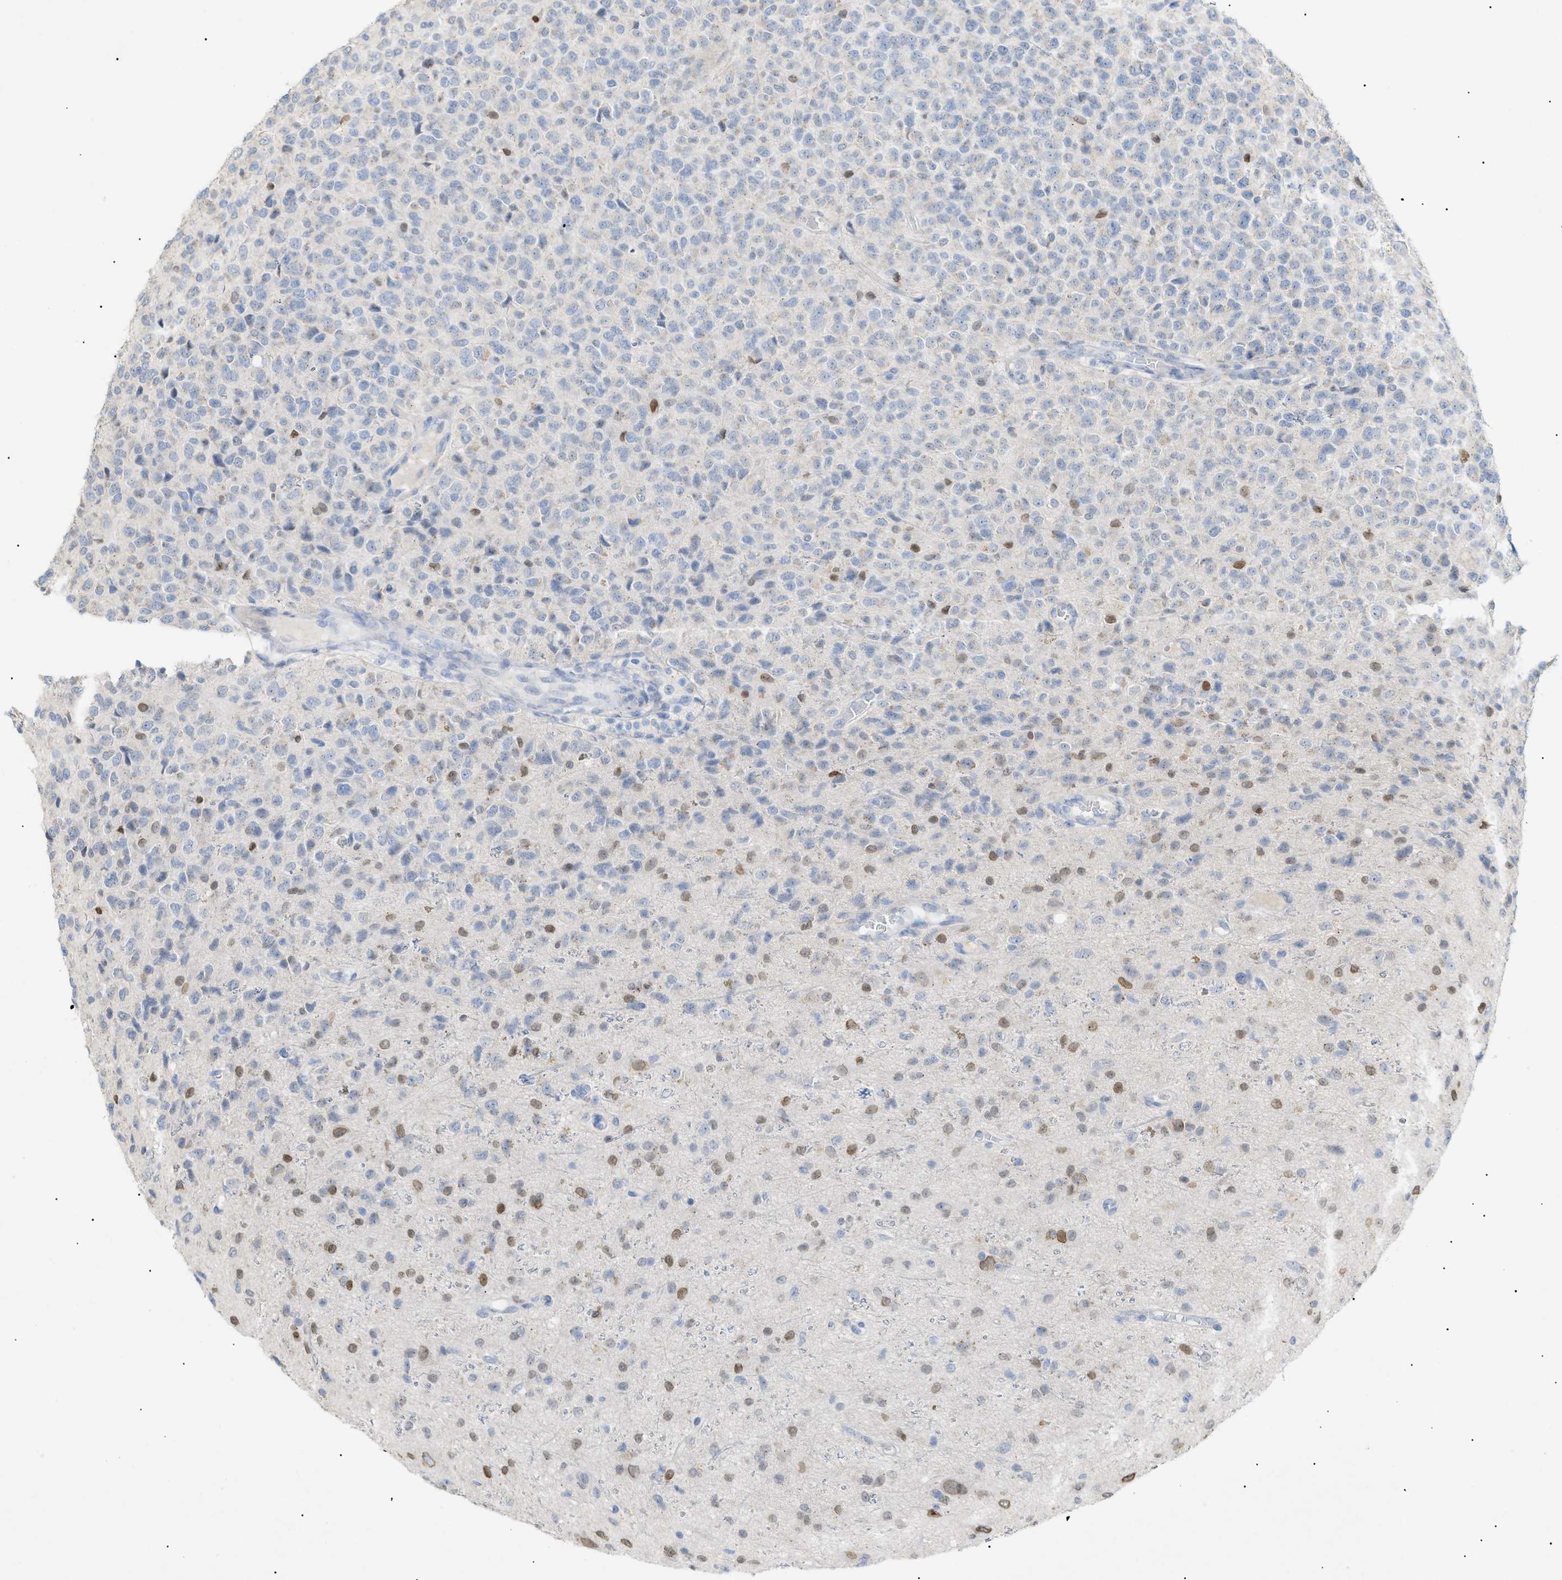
{"staining": {"intensity": "moderate", "quantity": "<25%", "location": "nuclear"}, "tissue": "glioma", "cell_type": "Tumor cells", "image_type": "cancer", "snomed": [{"axis": "morphology", "description": "Glioma, malignant, High grade"}, {"axis": "topography", "description": "pancreas cauda"}], "caption": "Immunohistochemical staining of human glioma displays moderate nuclear protein expression in approximately <25% of tumor cells.", "gene": "SLC25A31", "patient": {"sex": "male", "age": 60}}